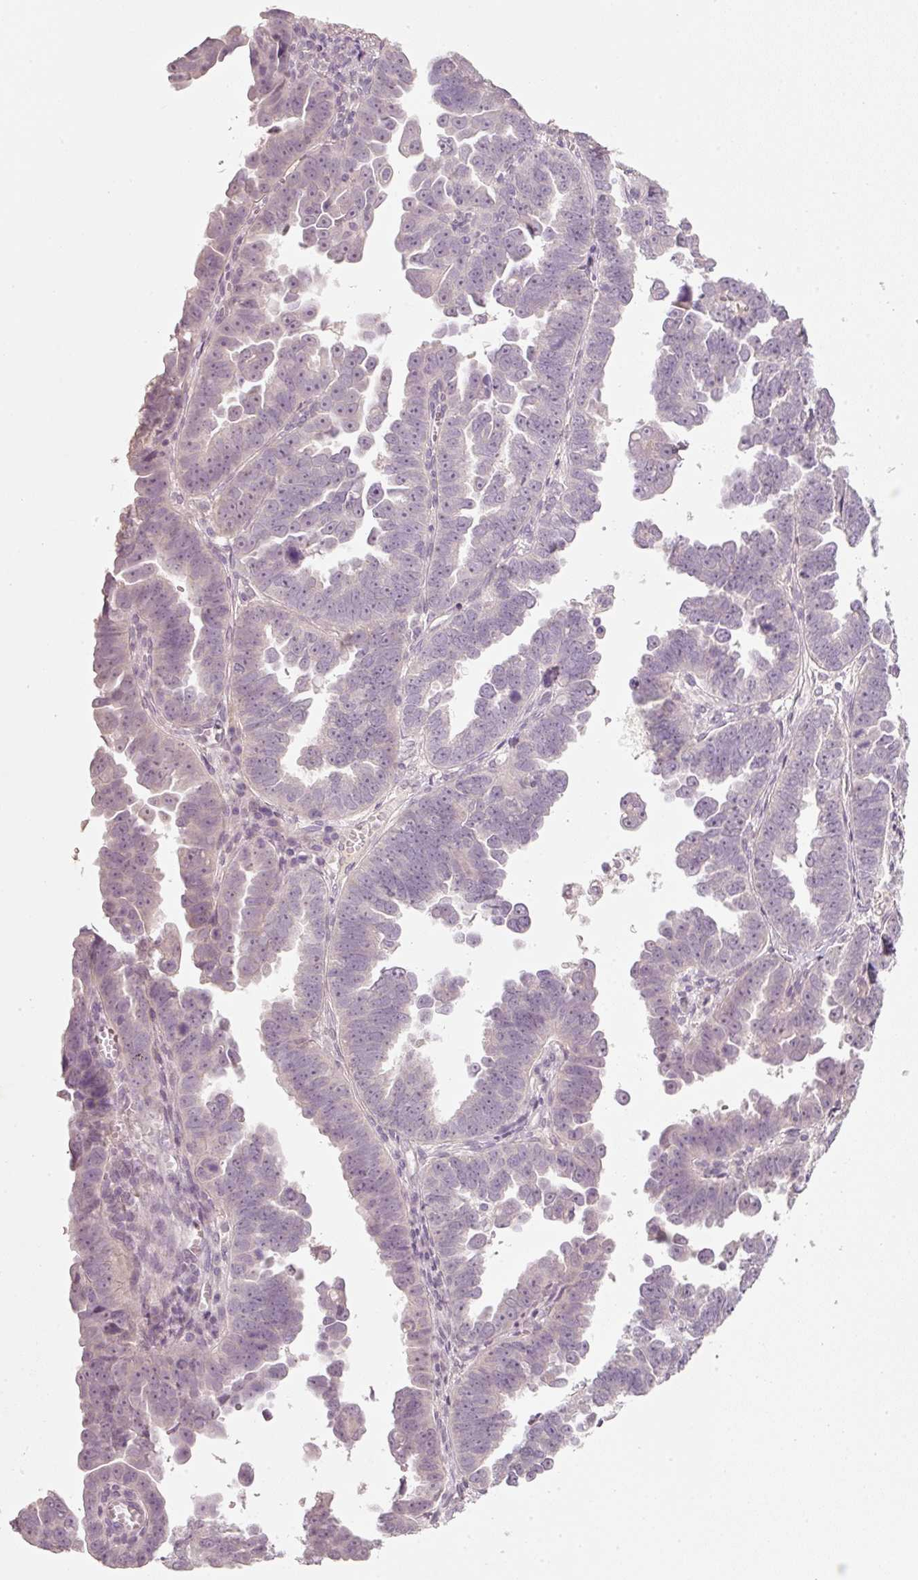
{"staining": {"intensity": "negative", "quantity": "none", "location": "none"}, "tissue": "endometrial cancer", "cell_type": "Tumor cells", "image_type": "cancer", "snomed": [{"axis": "morphology", "description": "Adenocarcinoma, NOS"}, {"axis": "topography", "description": "Endometrium"}], "caption": "The immunohistochemistry micrograph has no significant positivity in tumor cells of endometrial adenocarcinoma tissue. (Stains: DAB immunohistochemistry with hematoxylin counter stain, Microscopy: brightfield microscopy at high magnification).", "gene": "STEAP1", "patient": {"sex": "female", "age": 75}}